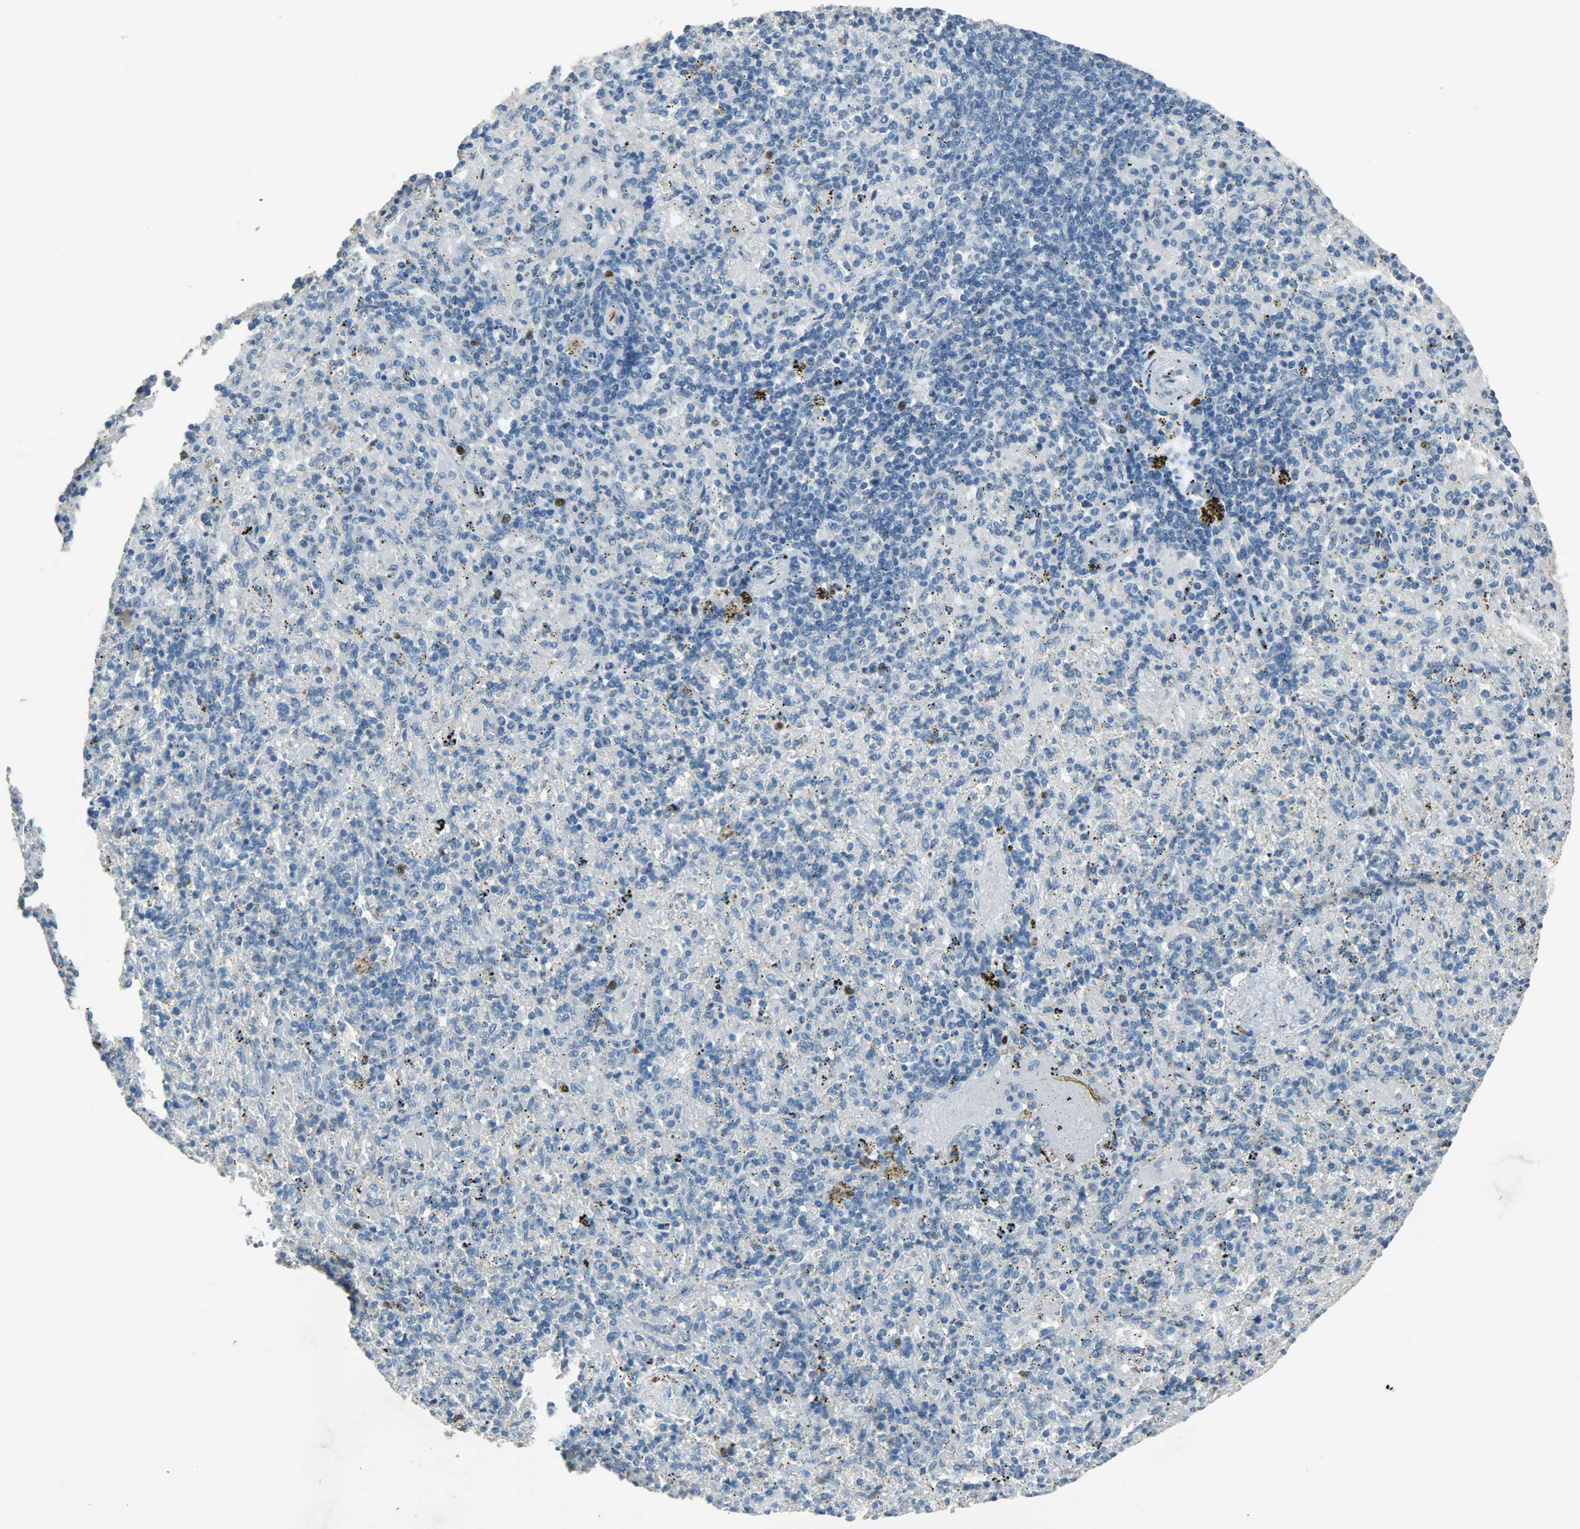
{"staining": {"intensity": "negative", "quantity": "none", "location": "none"}, "tissue": "spleen", "cell_type": "Cells in red pulp", "image_type": "normal", "snomed": [{"axis": "morphology", "description": "Normal tissue, NOS"}, {"axis": "topography", "description": "Spleen"}], "caption": "Immunohistochemistry (IHC) micrograph of benign human spleen stained for a protein (brown), which reveals no expression in cells in red pulp.", "gene": "TPX2", "patient": {"sex": "female", "age": 43}}